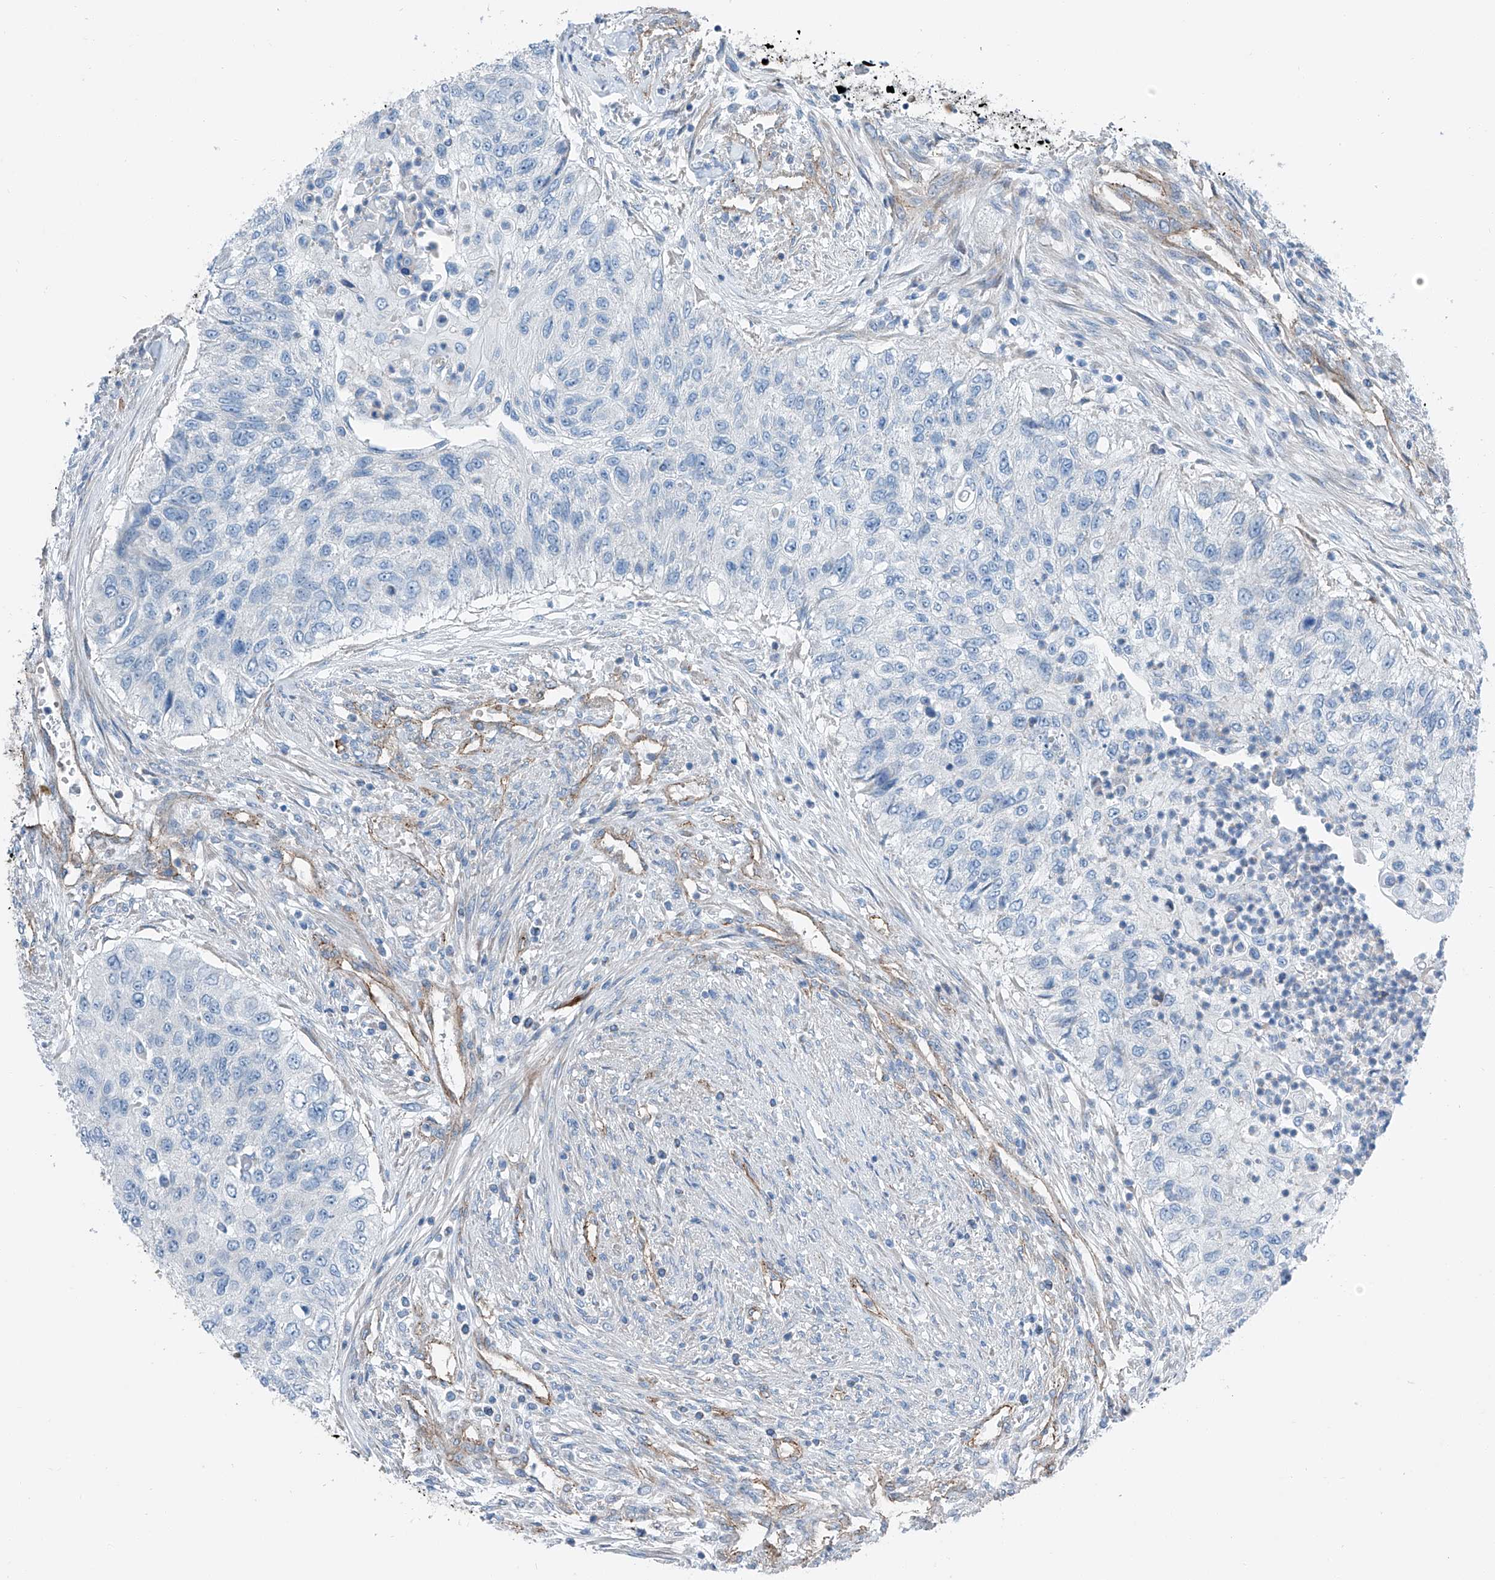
{"staining": {"intensity": "negative", "quantity": "none", "location": "none"}, "tissue": "urothelial cancer", "cell_type": "Tumor cells", "image_type": "cancer", "snomed": [{"axis": "morphology", "description": "Urothelial carcinoma, High grade"}, {"axis": "topography", "description": "Urinary bladder"}], "caption": "Urothelial cancer was stained to show a protein in brown. There is no significant expression in tumor cells.", "gene": "THEMIS2", "patient": {"sex": "female", "age": 60}}